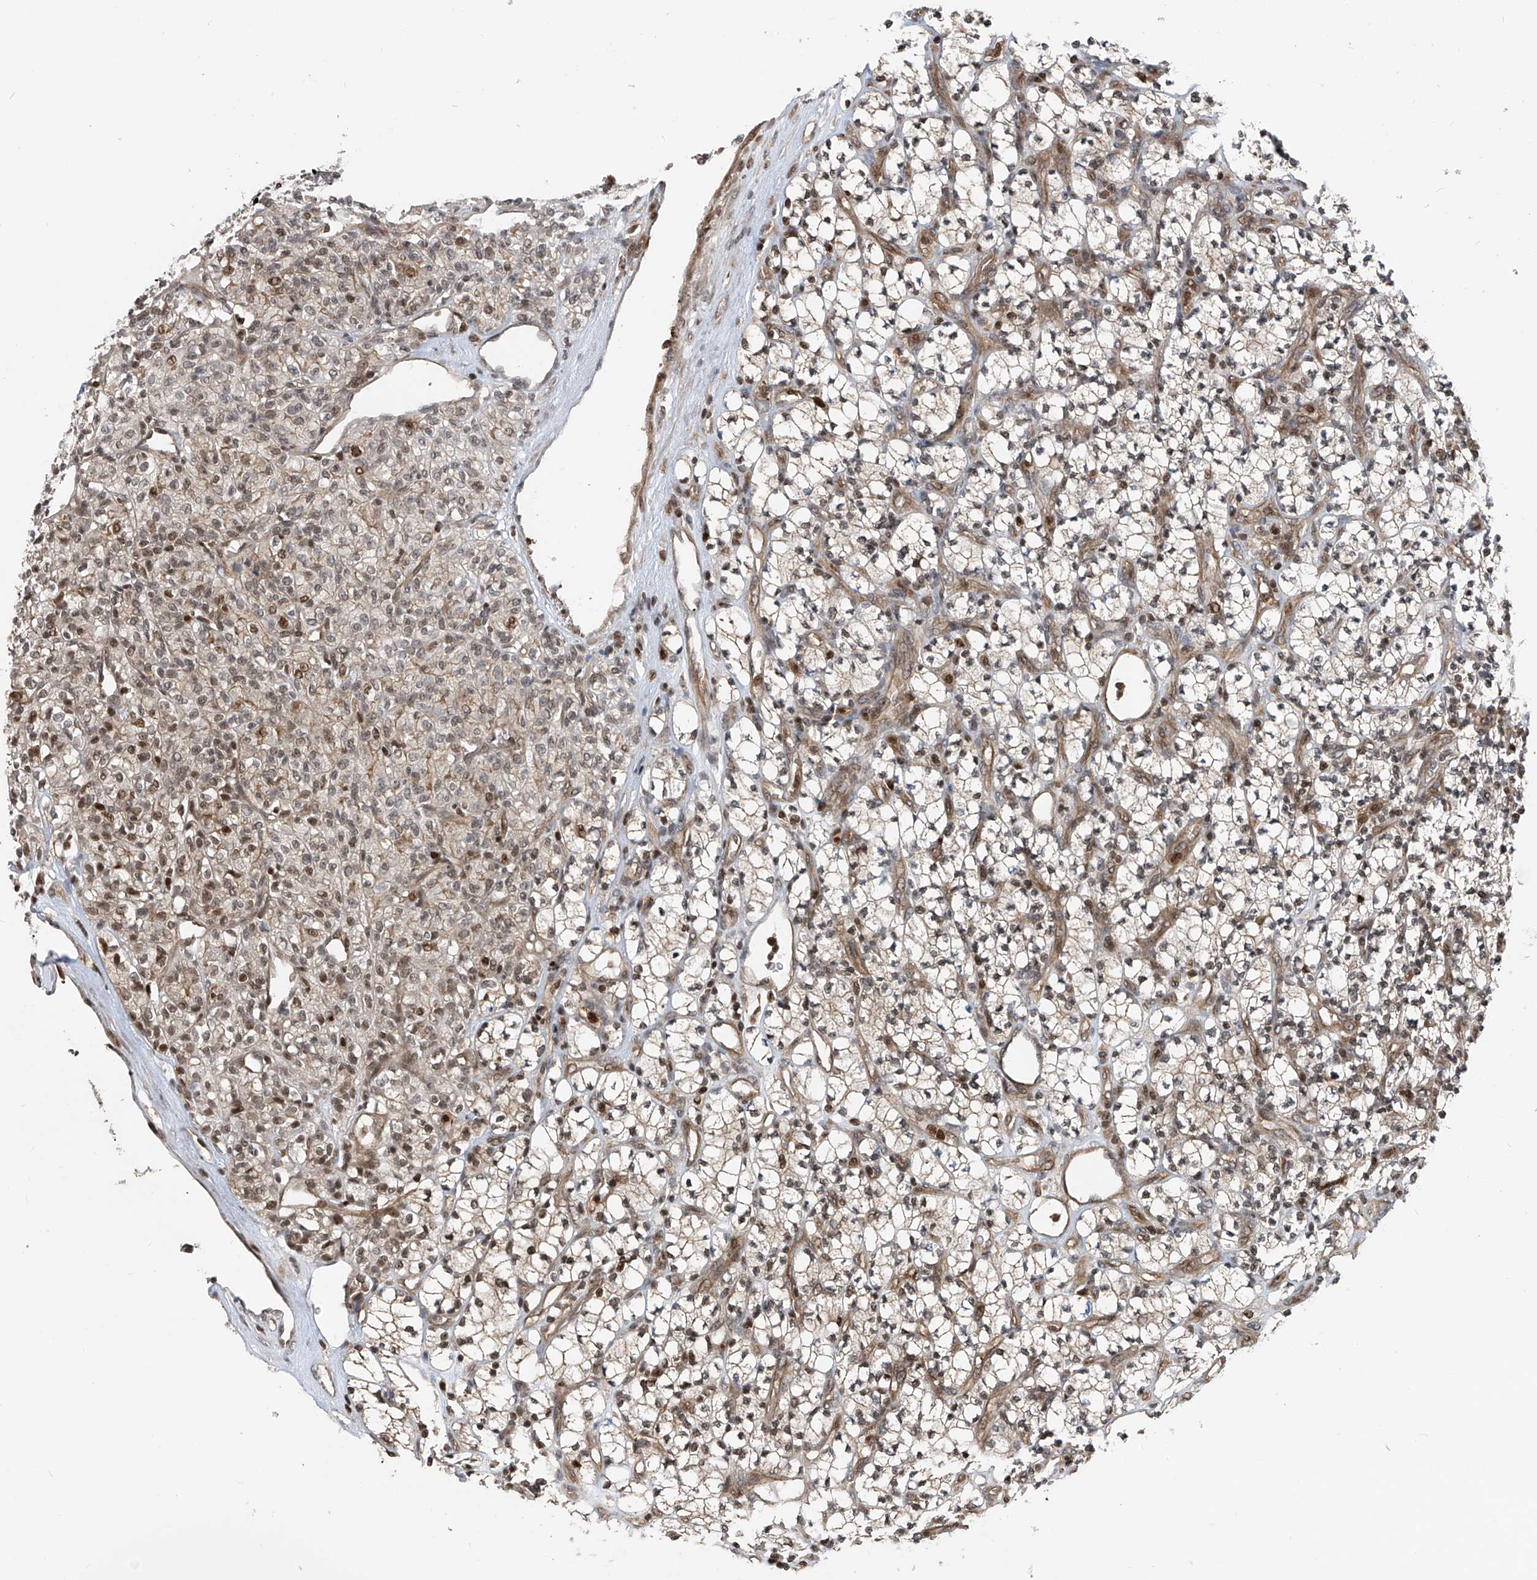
{"staining": {"intensity": "weak", "quantity": "<25%", "location": "cytoplasmic/membranous,nuclear"}, "tissue": "renal cancer", "cell_type": "Tumor cells", "image_type": "cancer", "snomed": [{"axis": "morphology", "description": "Adenocarcinoma, NOS"}, {"axis": "topography", "description": "Kidney"}], "caption": "Immunohistochemistry of renal cancer displays no staining in tumor cells.", "gene": "DNAJC9", "patient": {"sex": "male", "age": 77}}